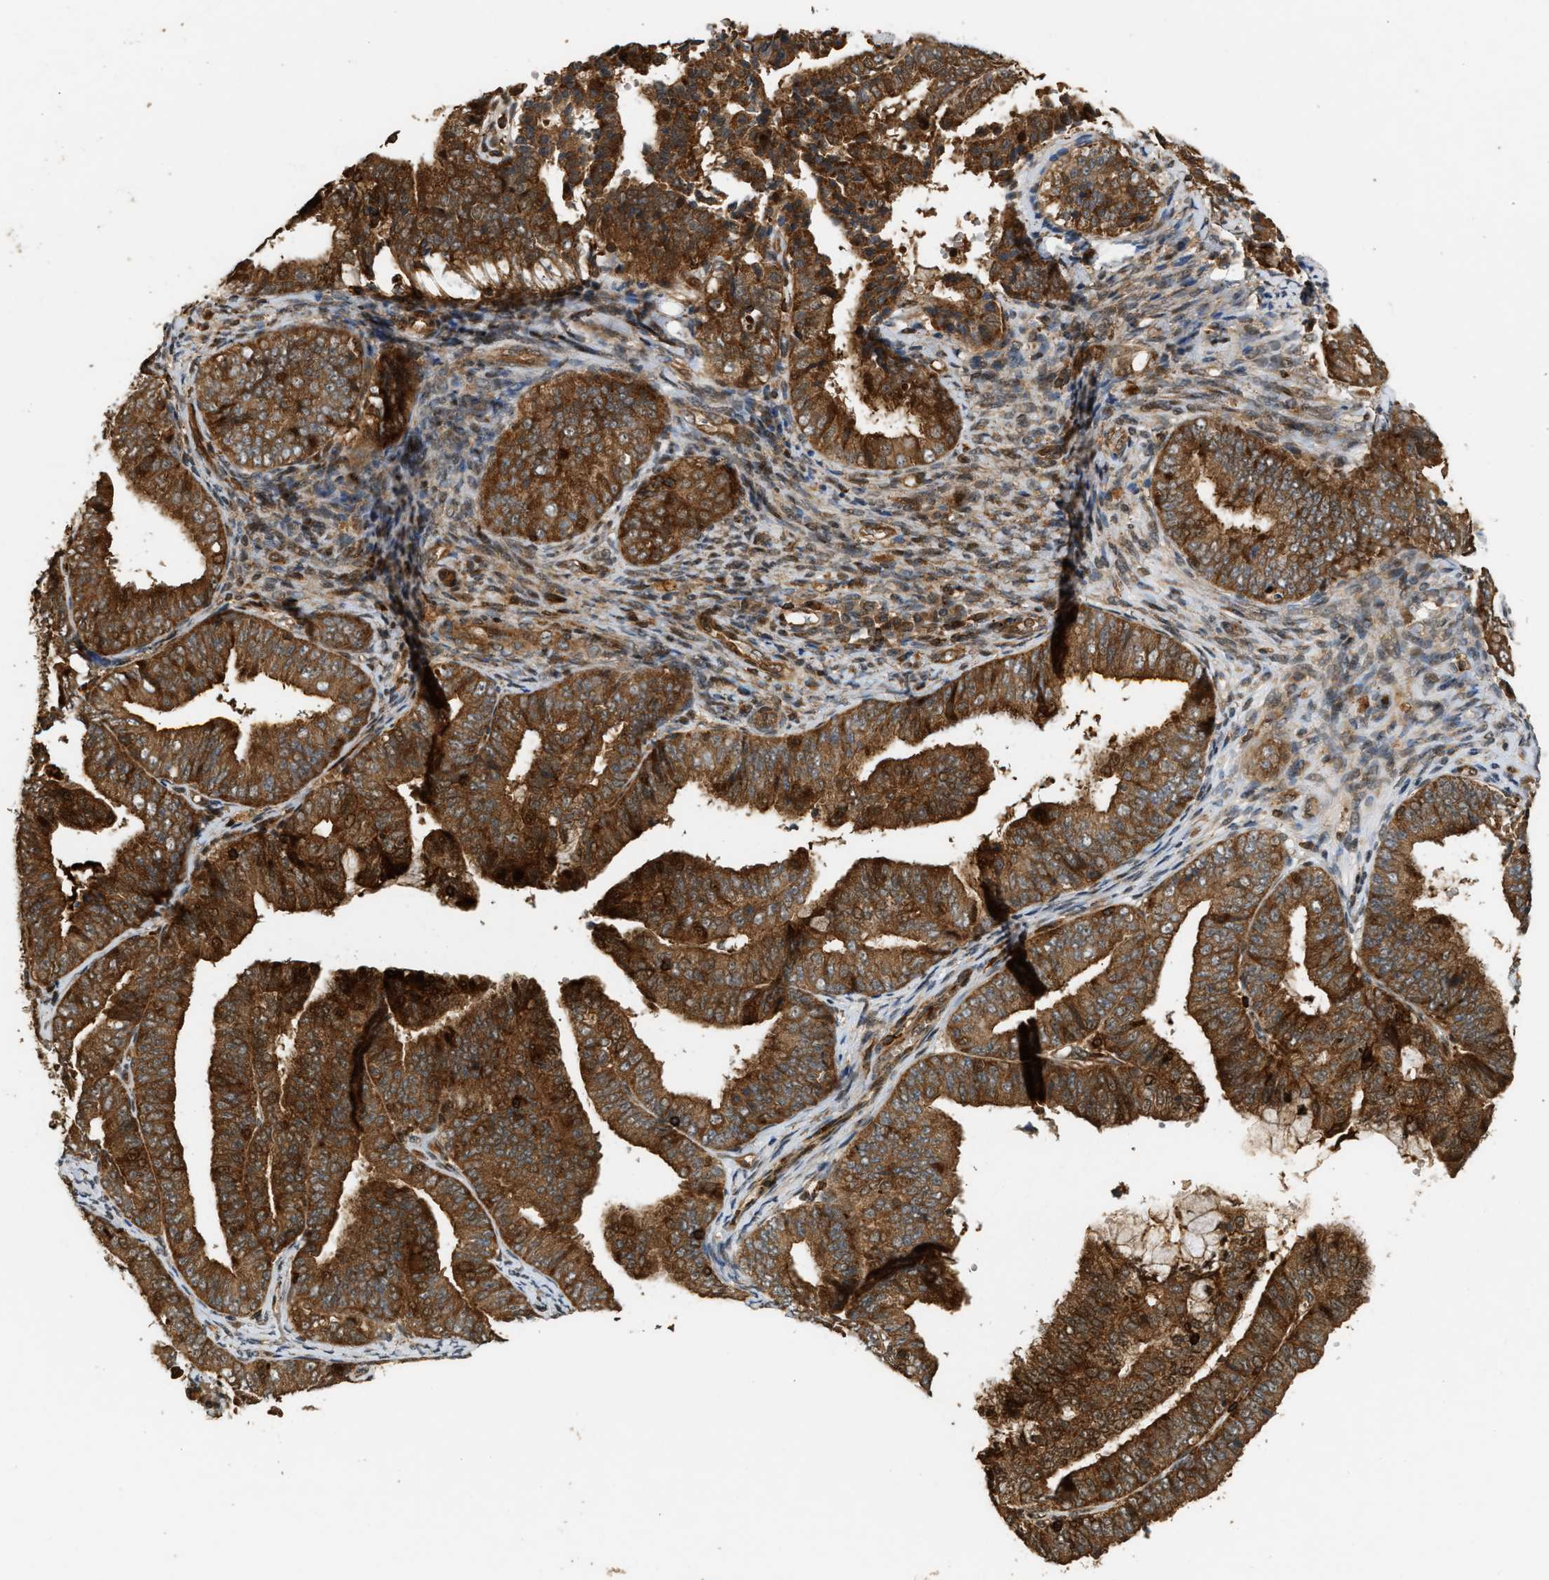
{"staining": {"intensity": "strong", "quantity": ">75%", "location": "cytoplasmic/membranous"}, "tissue": "endometrial cancer", "cell_type": "Tumor cells", "image_type": "cancer", "snomed": [{"axis": "morphology", "description": "Adenocarcinoma, NOS"}, {"axis": "topography", "description": "Endometrium"}], "caption": "The image exhibits a brown stain indicating the presence of a protein in the cytoplasmic/membranous of tumor cells in endometrial adenocarcinoma. (IHC, brightfield microscopy, high magnification).", "gene": "GOPC", "patient": {"sex": "female", "age": 63}}